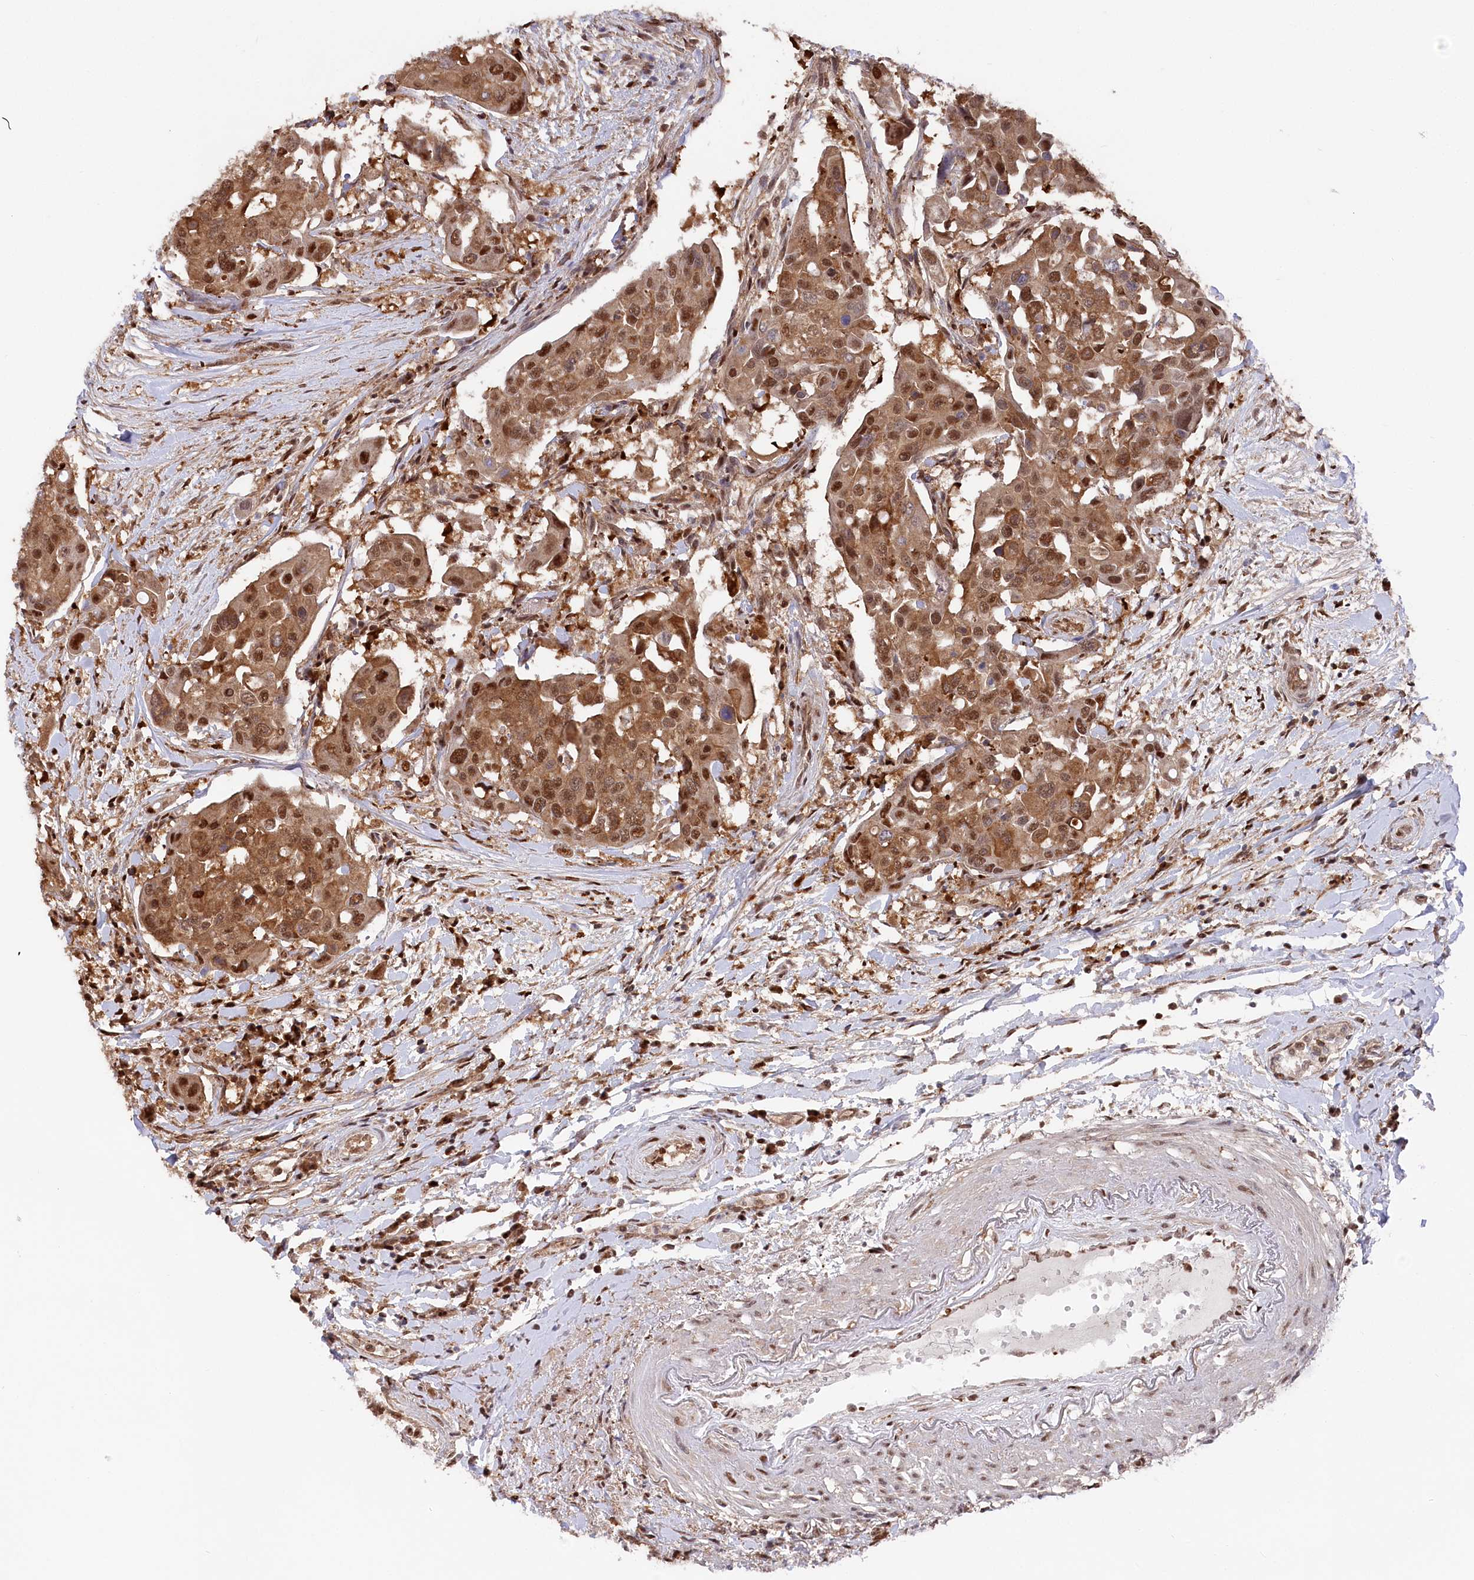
{"staining": {"intensity": "moderate", "quantity": ">75%", "location": "cytoplasmic/membranous,nuclear"}, "tissue": "colorectal cancer", "cell_type": "Tumor cells", "image_type": "cancer", "snomed": [{"axis": "morphology", "description": "Adenocarcinoma, NOS"}, {"axis": "topography", "description": "Colon"}], "caption": "A high-resolution photomicrograph shows IHC staining of colorectal cancer (adenocarcinoma), which shows moderate cytoplasmic/membranous and nuclear expression in about >75% of tumor cells.", "gene": "PSMA1", "patient": {"sex": "male", "age": 77}}